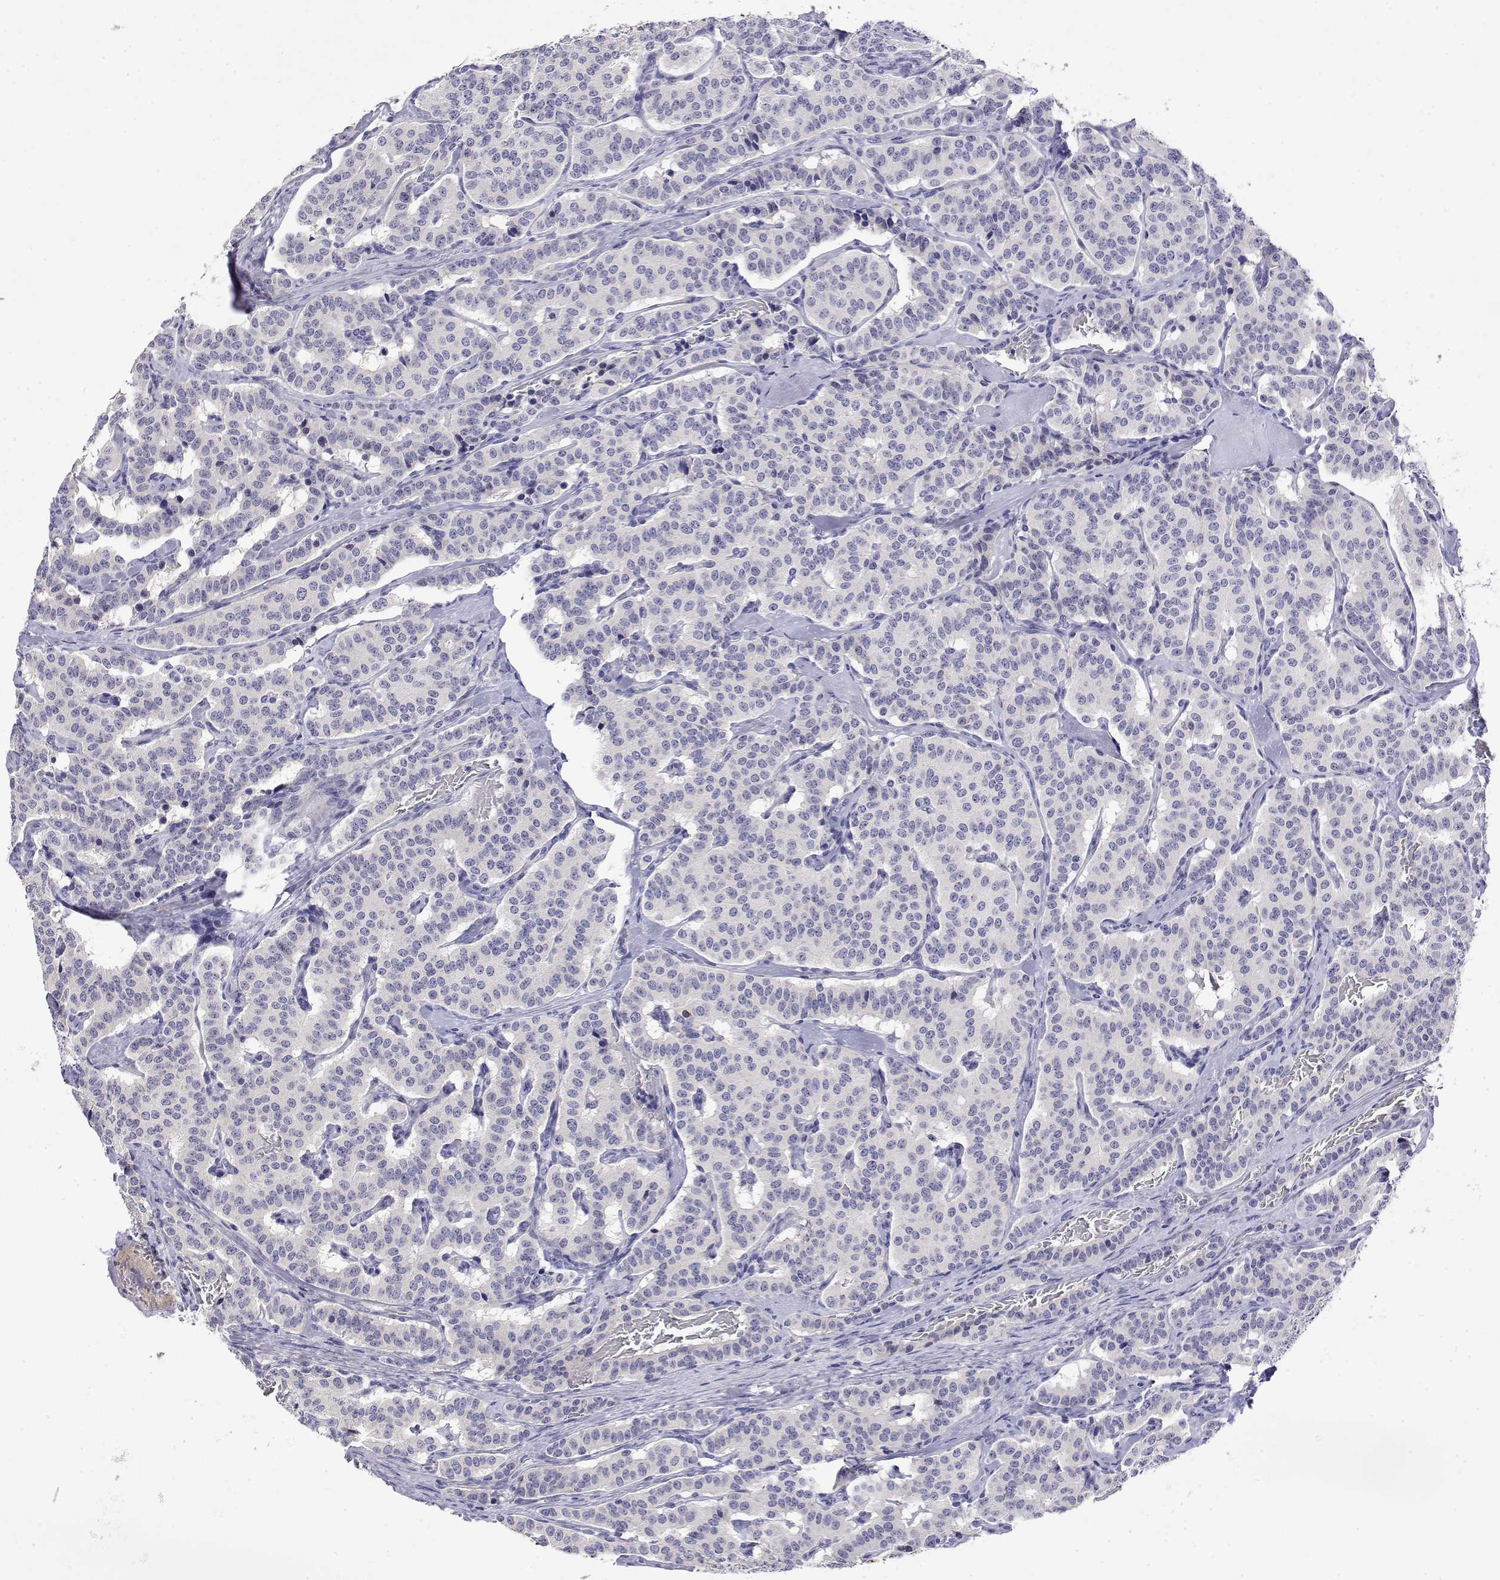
{"staining": {"intensity": "negative", "quantity": "none", "location": "none"}, "tissue": "carcinoid", "cell_type": "Tumor cells", "image_type": "cancer", "snomed": [{"axis": "morphology", "description": "Carcinoid, malignant, NOS"}, {"axis": "topography", "description": "Lung"}], "caption": "IHC histopathology image of neoplastic tissue: human malignant carcinoid stained with DAB (3,3'-diaminobenzidine) reveals no significant protein expression in tumor cells.", "gene": "LY6D", "patient": {"sex": "female", "age": 46}}